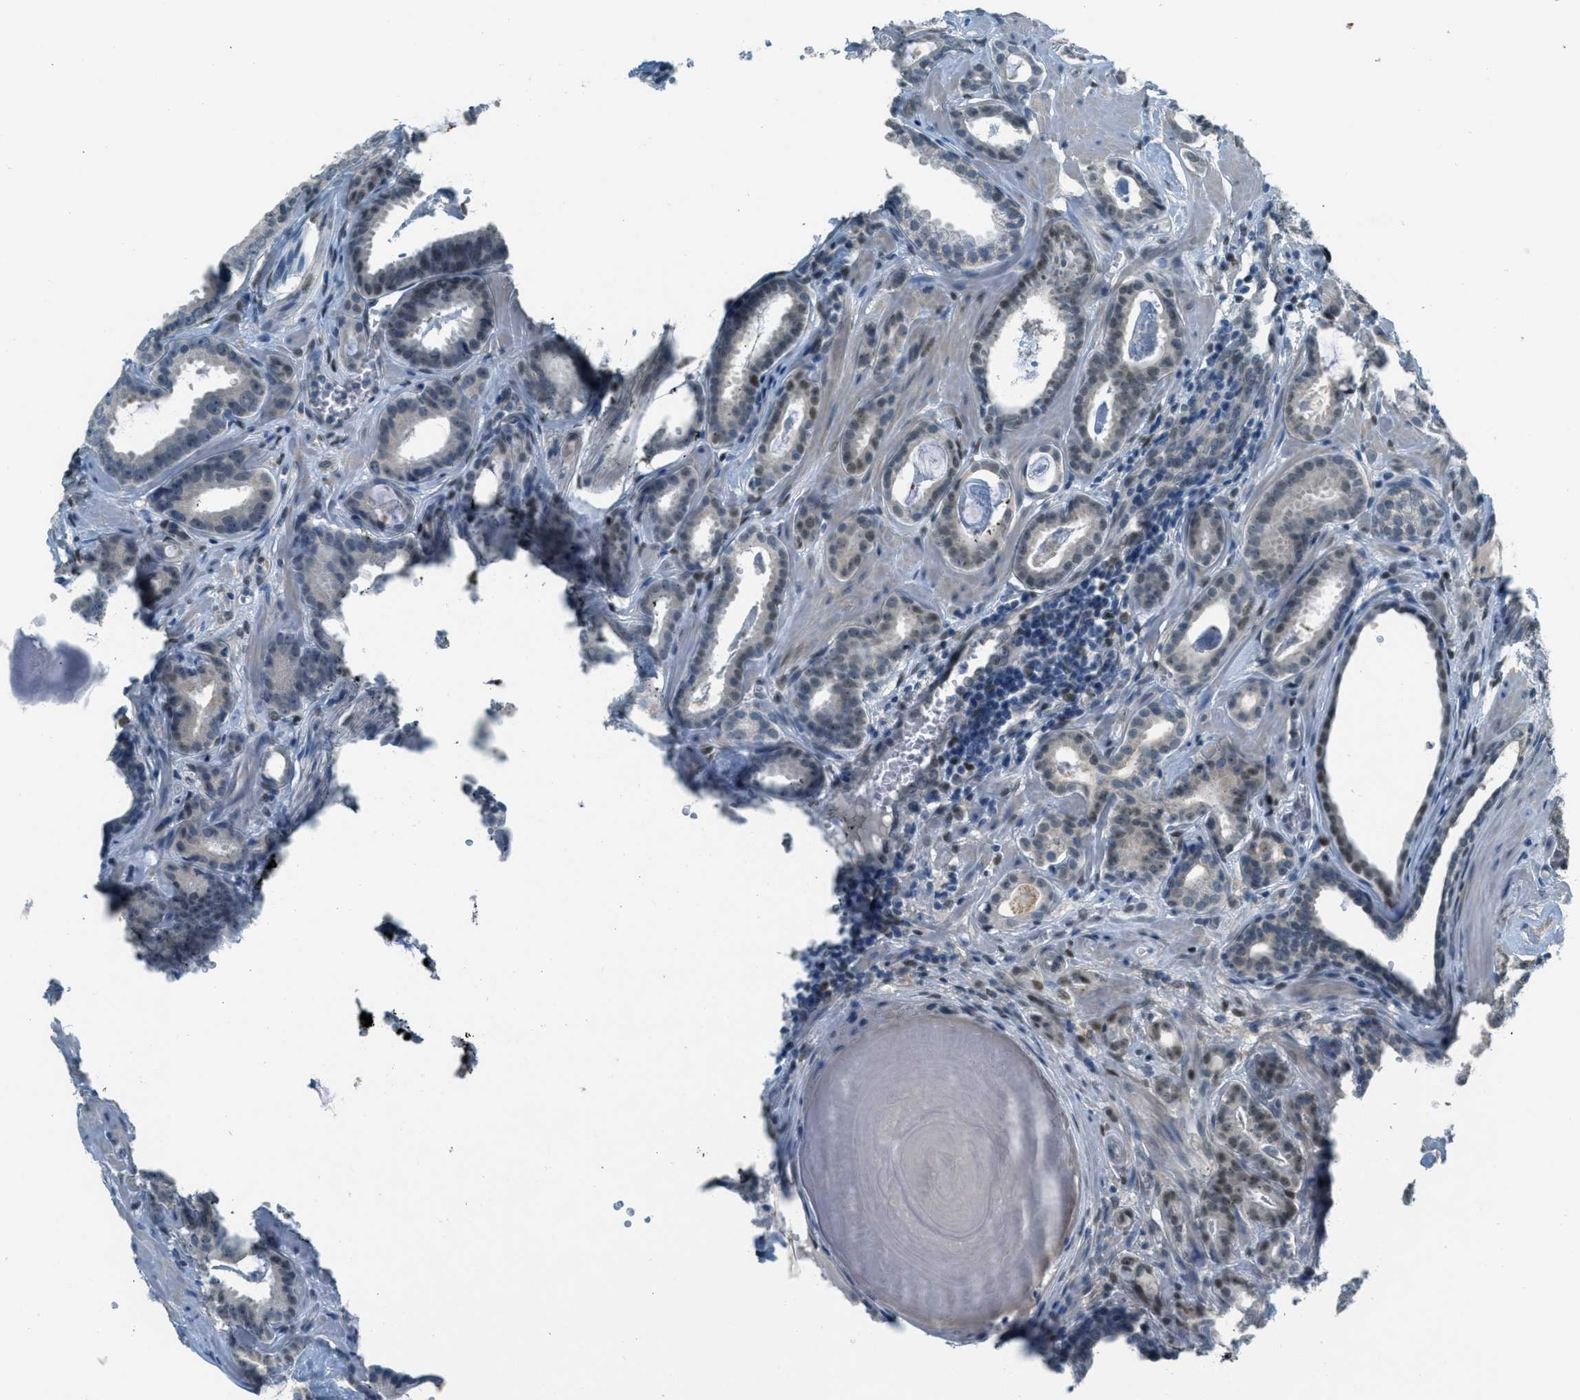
{"staining": {"intensity": "negative", "quantity": "none", "location": "none"}, "tissue": "prostate cancer", "cell_type": "Tumor cells", "image_type": "cancer", "snomed": [{"axis": "morphology", "description": "Adenocarcinoma, Low grade"}, {"axis": "topography", "description": "Prostate"}], "caption": "This is an IHC histopathology image of human prostate cancer. There is no staining in tumor cells.", "gene": "TCF3", "patient": {"sex": "male", "age": 53}}